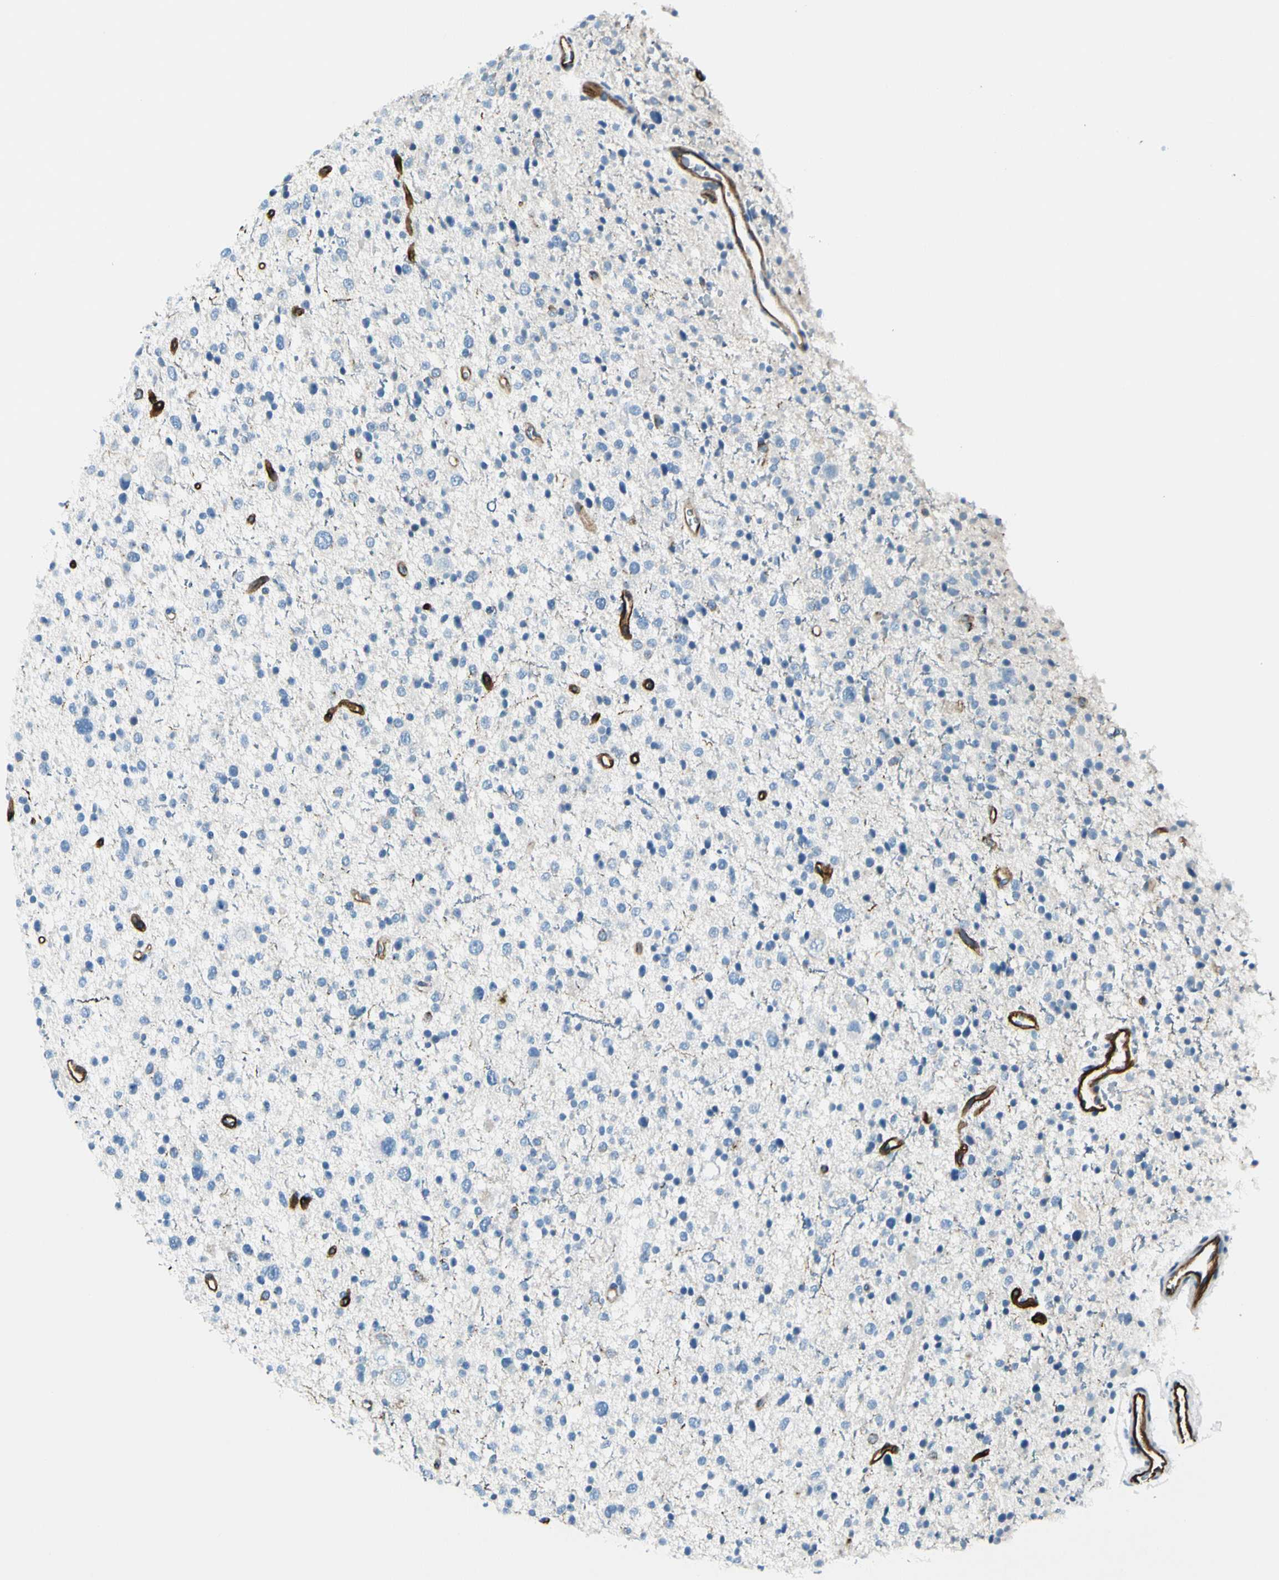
{"staining": {"intensity": "negative", "quantity": "none", "location": "none"}, "tissue": "glioma", "cell_type": "Tumor cells", "image_type": "cancer", "snomed": [{"axis": "morphology", "description": "Glioma, malignant, Low grade"}, {"axis": "topography", "description": "Brain"}], "caption": "High magnification brightfield microscopy of malignant glioma (low-grade) stained with DAB (brown) and counterstained with hematoxylin (blue): tumor cells show no significant staining. (DAB (3,3'-diaminobenzidine) immunohistochemistry visualized using brightfield microscopy, high magnification).", "gene": "CD93", "patient": {"sex": "female", "age": 37}}